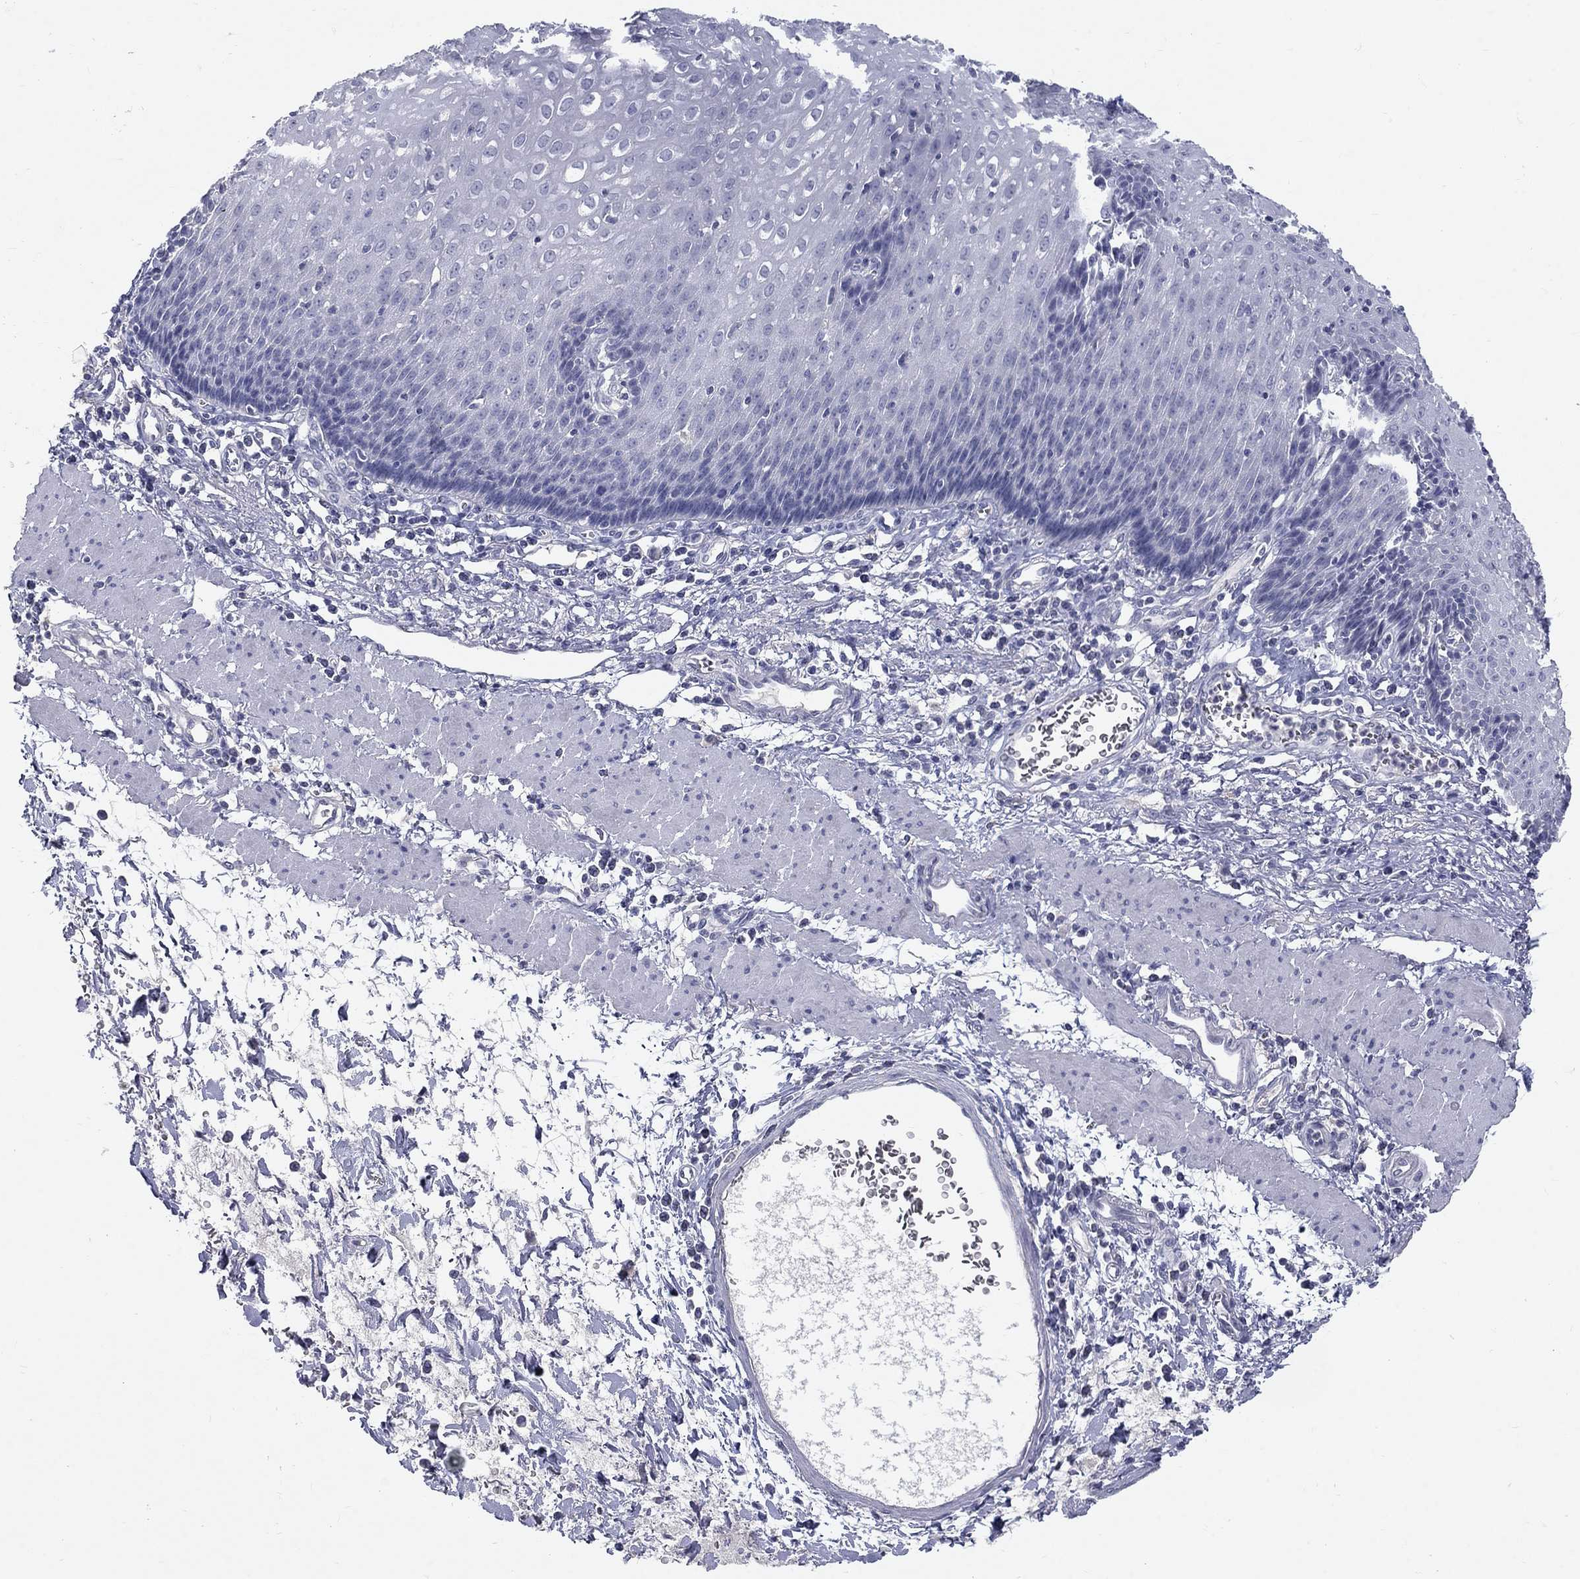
{"staining": {"intensity": "negative", "quantity": "none", "location": "none"}, "tissue": "esophagus", "cell_type": "Squamous epithelial cells", "image_type": "normal", "snomed": [{"axis": "morphology", "description": "Normal tissue, NOS"}, {"axis": "topography", "description": "Esophagus"}], "caption": "High magnification brightfield microscopy of unremarkable esophagus stained with DAB (brown) and counterstained with hematoxylin (blue): squamous epithelial cells show no significant positivity. The staining was performed using DAB (3,3'-diaminobenzidine) to visualize the protein expression in brown, while the nuclei were stained in blue with hematoxylin (Magnification: 20x).", "gene": "PTH1R", "patient": {"sex": "male", "age": 57}}